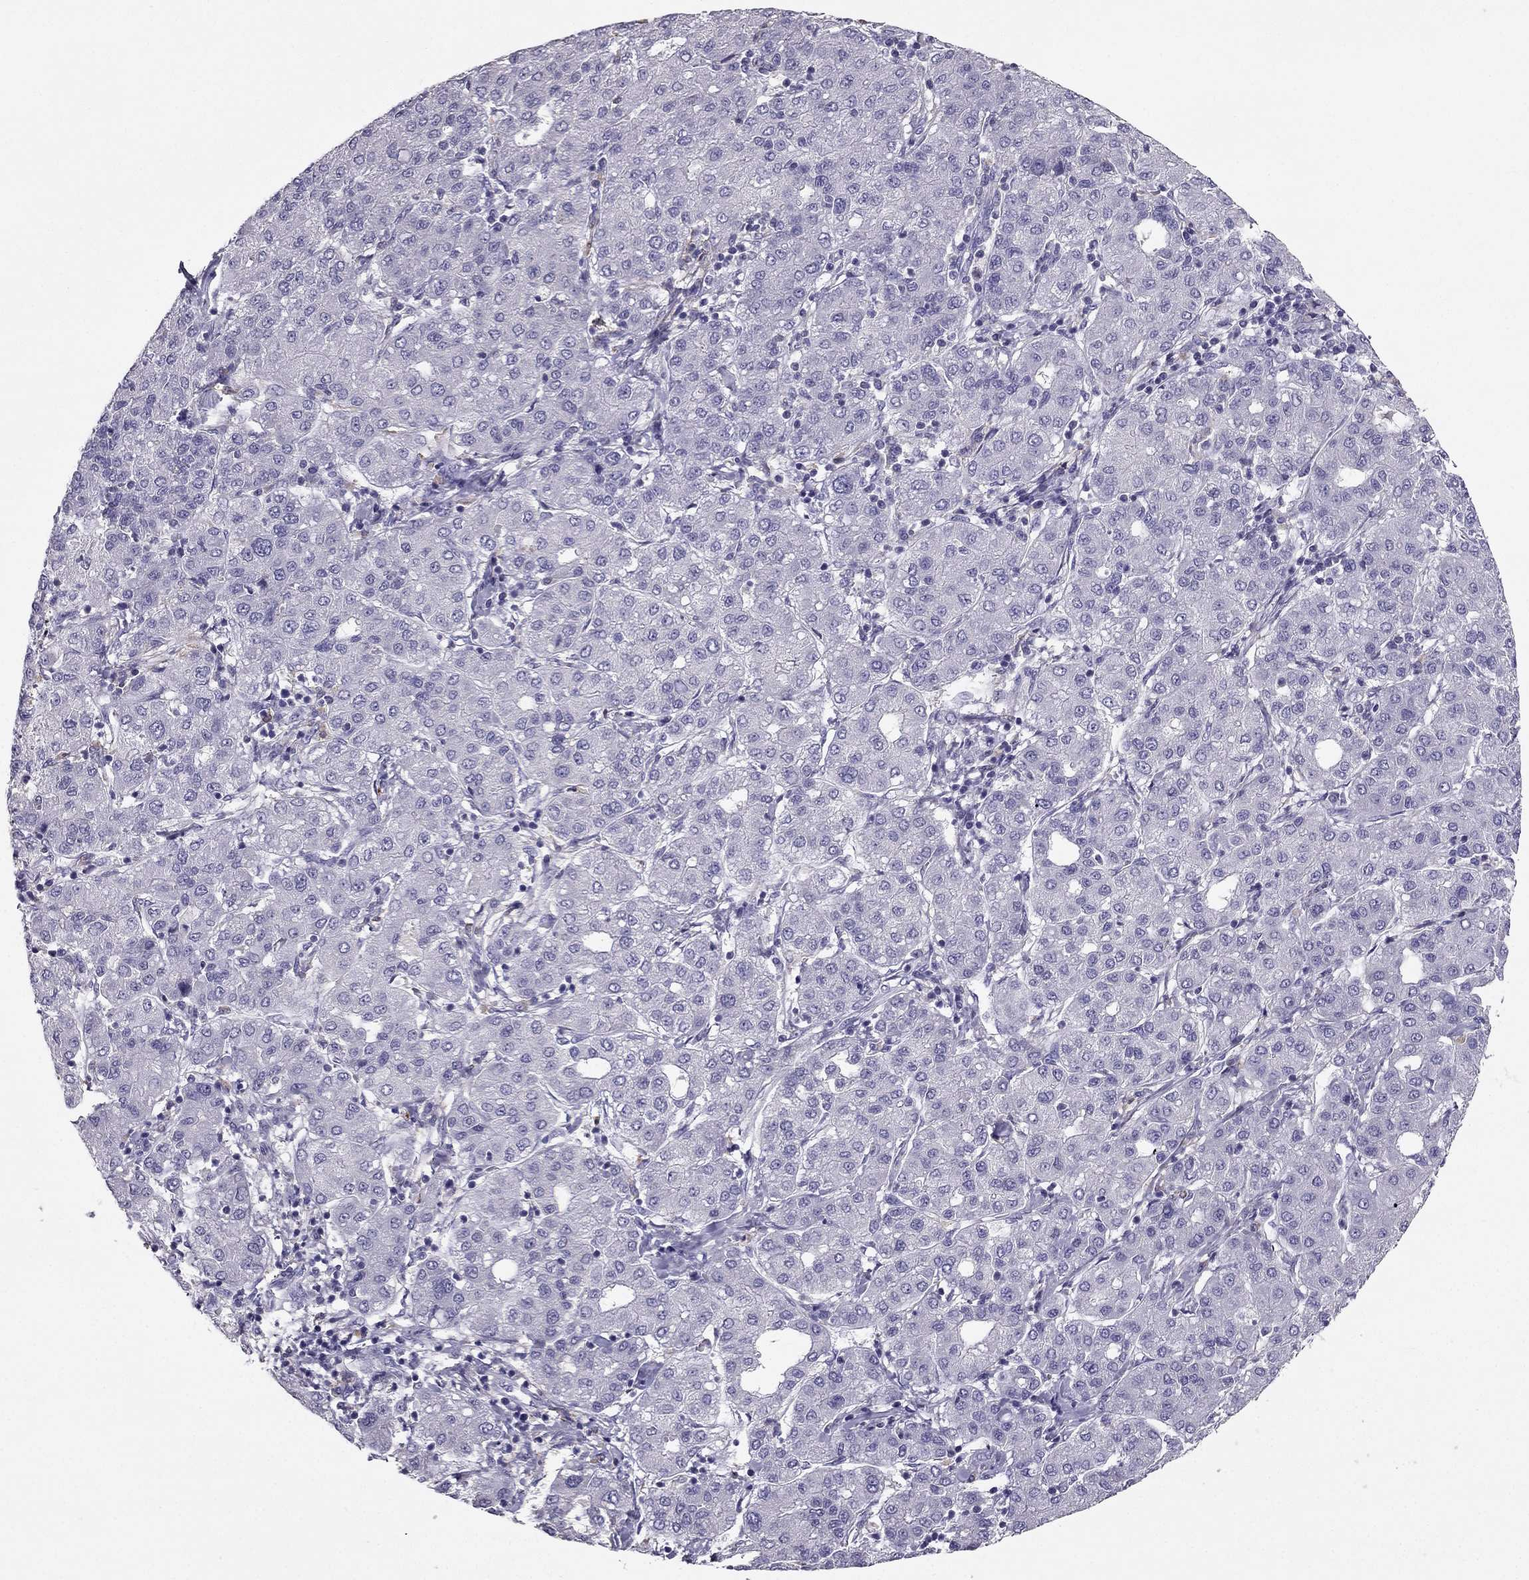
{"staining": {"intensity": "negative", "quantity": "none", "location": "none"}, "tissue": "liver cancer", "cell_type": "Tumor cells", "image_type": "cancer", "snomed": [{"axis": "morphology", "description": "Carcinoma, Hepatocellular, NOS"}, {"axis": "topography", "description": "Liver"}], "caption": "High power microscopy image of an IHC micrograph of hepatocellular carcinoma (liver), revealing no significant positivity in tumor cells.", "gene": "LMTK3", "patient": {"sex": "male", "age": 65}}